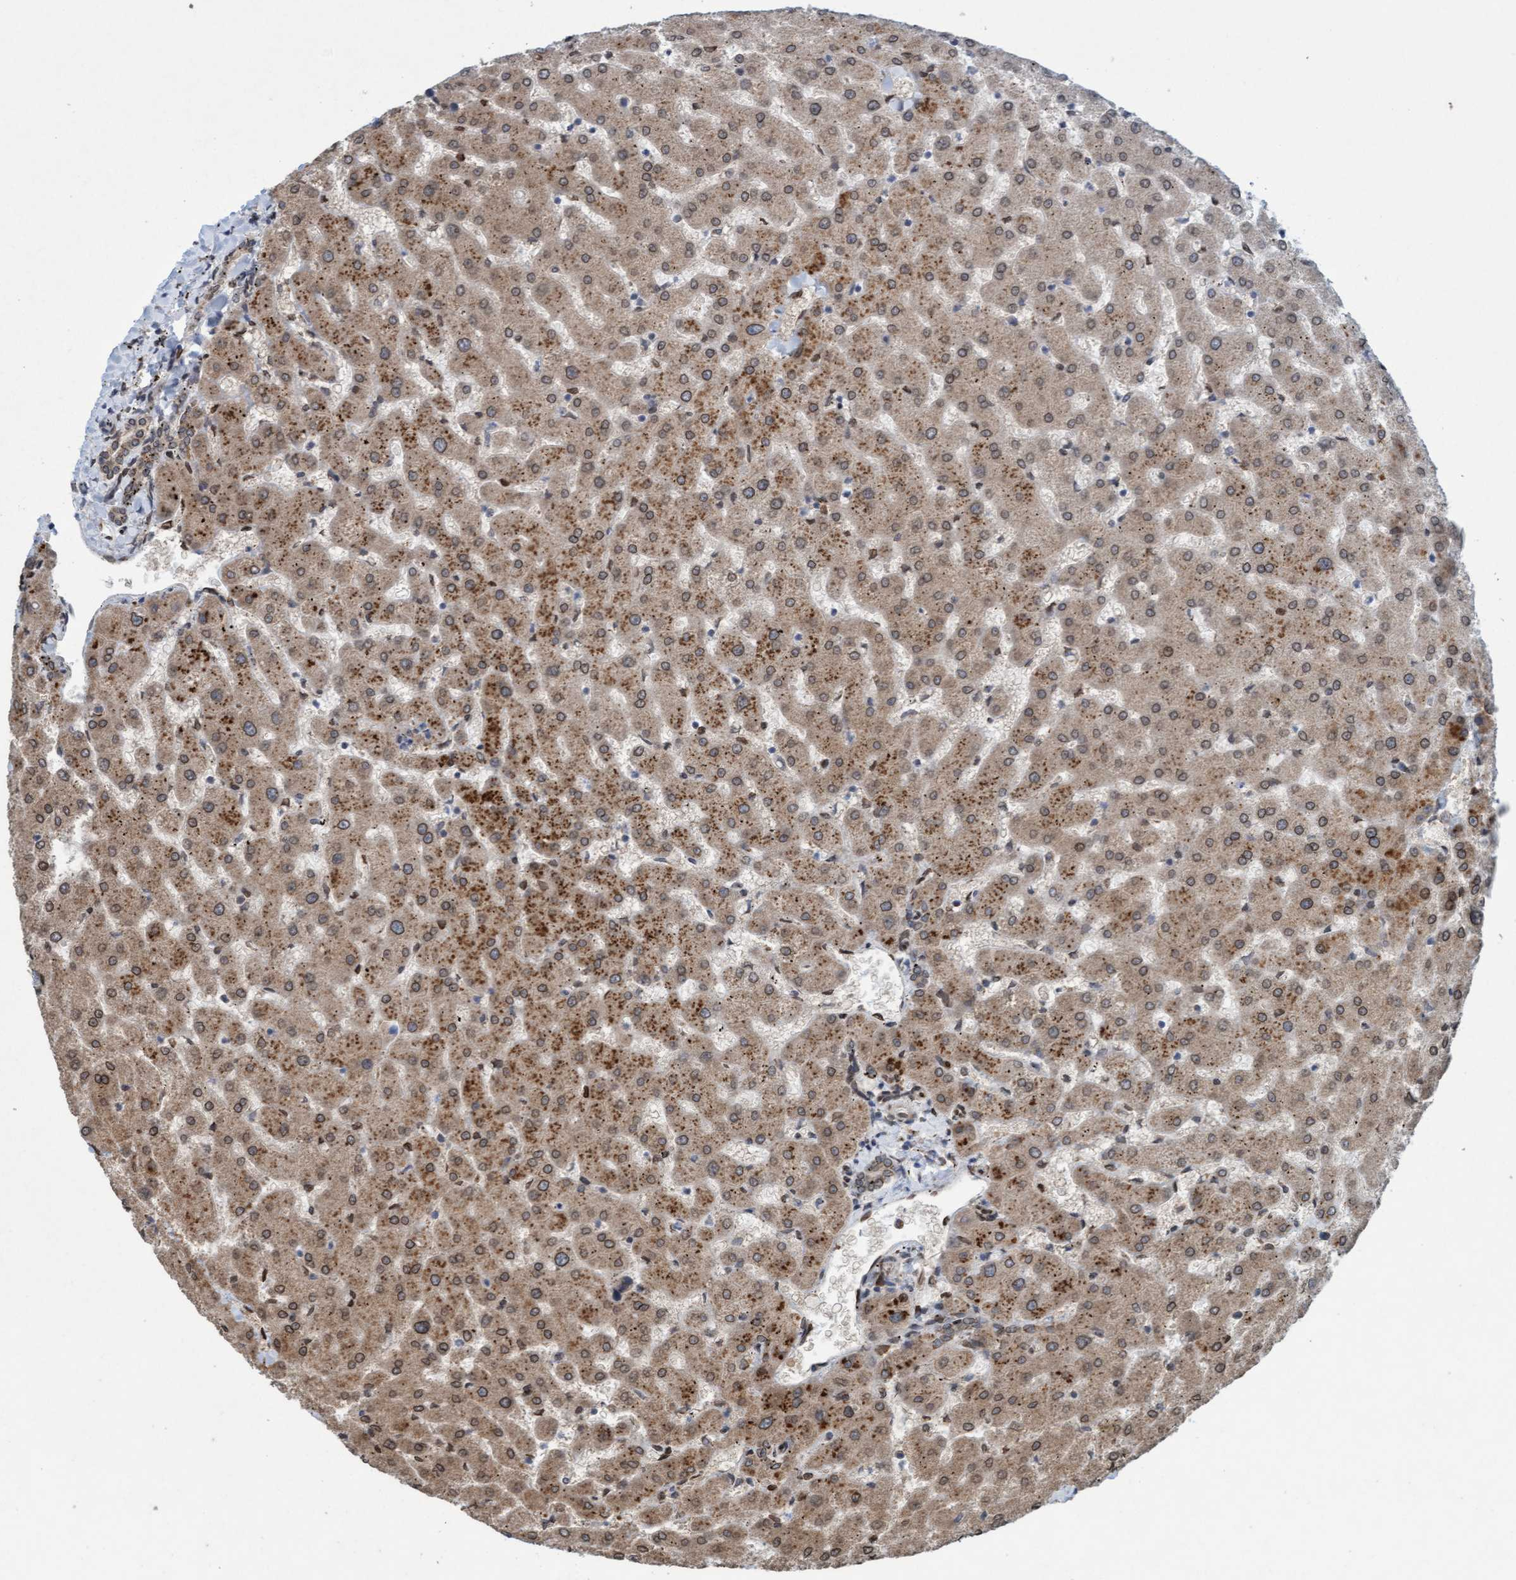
{"staining": {"intensity": "moderate", "quantity": ">75%", "location": "cytoplasmic/membranous"}, "tissue": "liver", "cell_type": "Cholangiocytes", "image_type": "normal", "snomed": [{"axis": "morphology", "description": "Normal tissue, NOS"}, {"axis": "topography", "description": "Liver"}], "caption": "Protein expression analysis of unremarkable liver reveals moderate cytoplasmic/membranous staining in about >75% of cholangiocytes.", "gene": "MRPS23", "patient": {"sex": "female", "age": 63}}